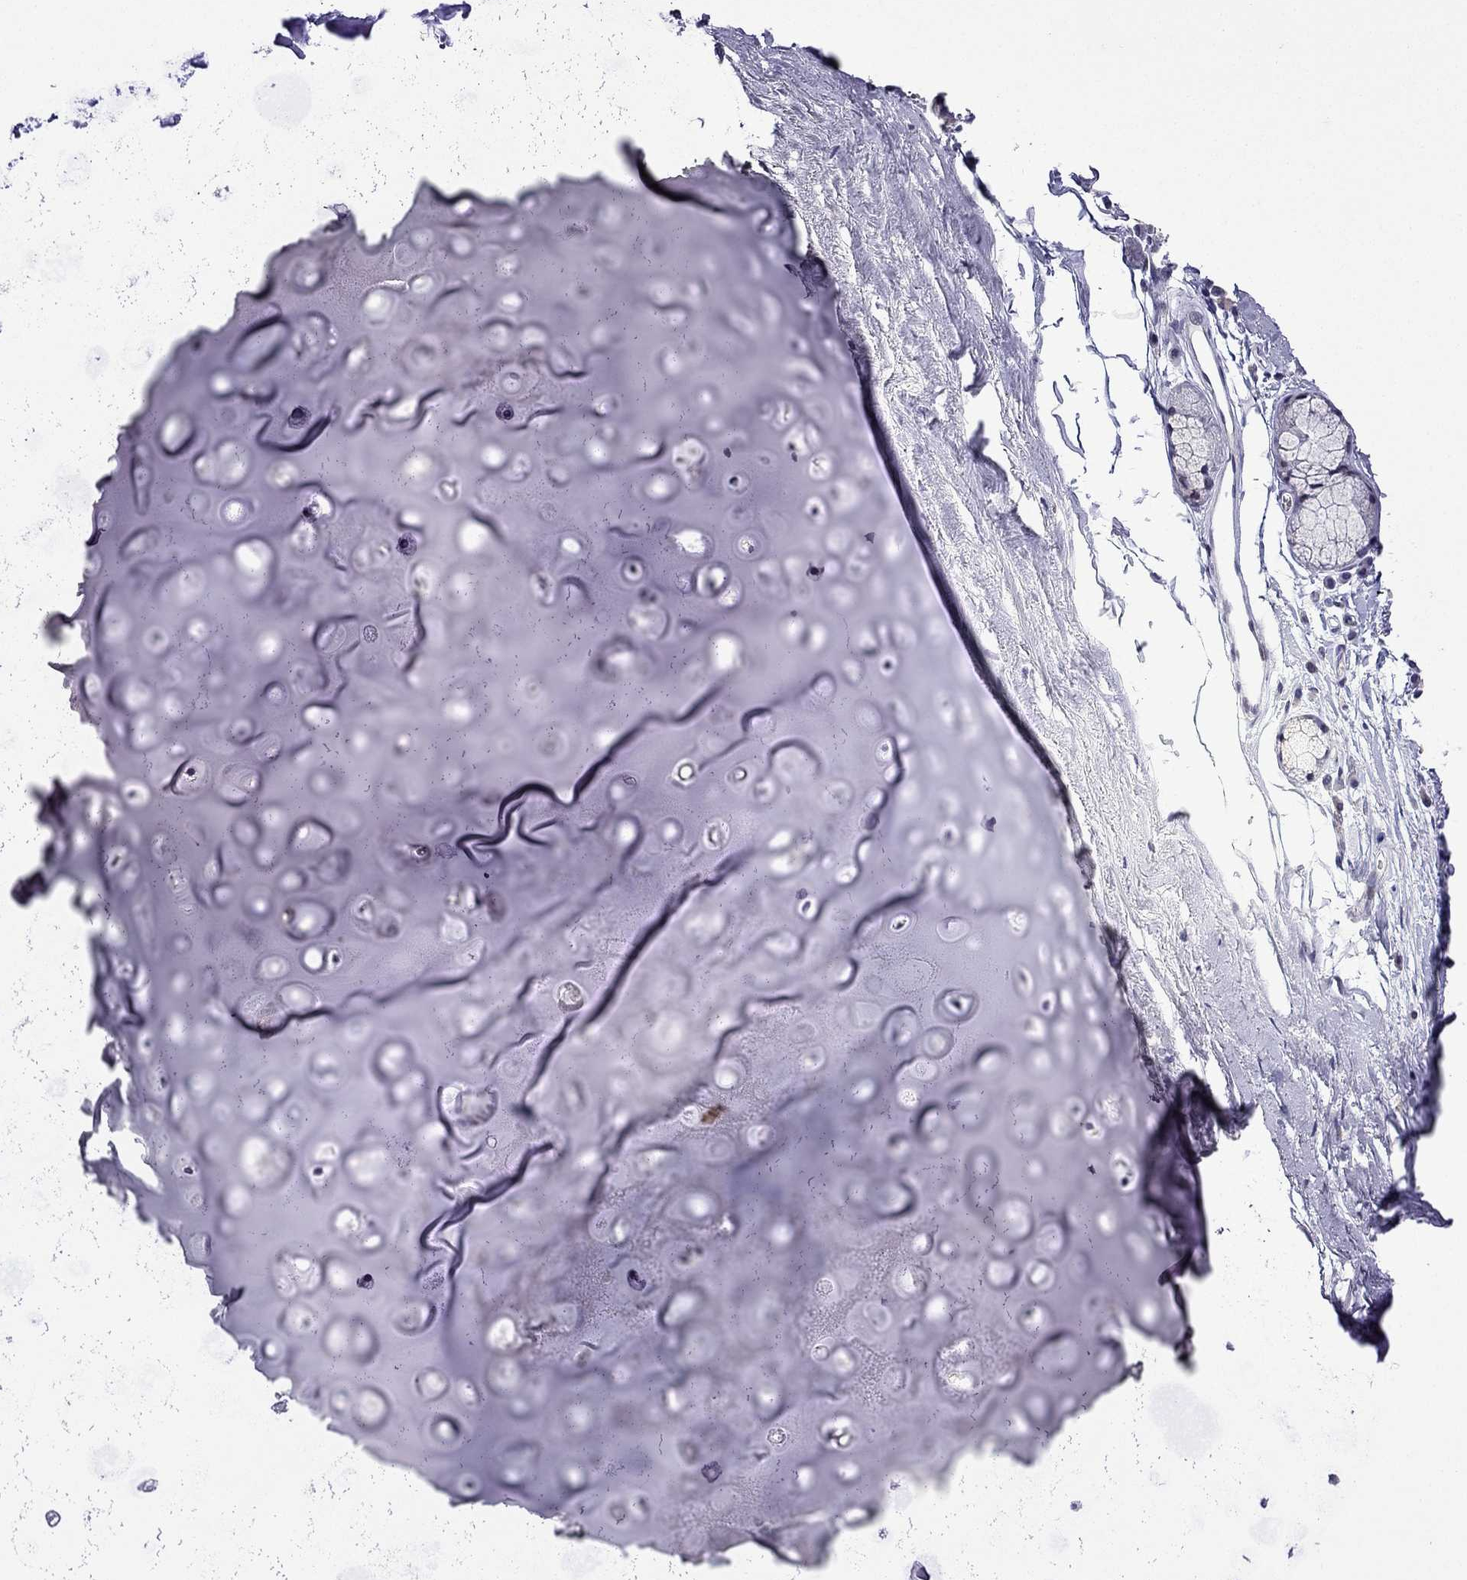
{"staining": {"intensity": "negative", "quantity": "none", "location": "none"}, "tissue": "soft tissue", "cell_type": "Chondrocytes", "image_type": "normal", "snomed": [{"axis": "morphology", "description": "Normal tissue, NOS"}, {"axis": "topography", "description": "Cartilage tissue"}, {"axis": "topography", "description": "Bronchus"}], "caption": "The histopathology image displays no significant positivity in chondrocytes of soft tissue.", "gene": "TTN", "patient": {"sex": "female", "age": 79}}